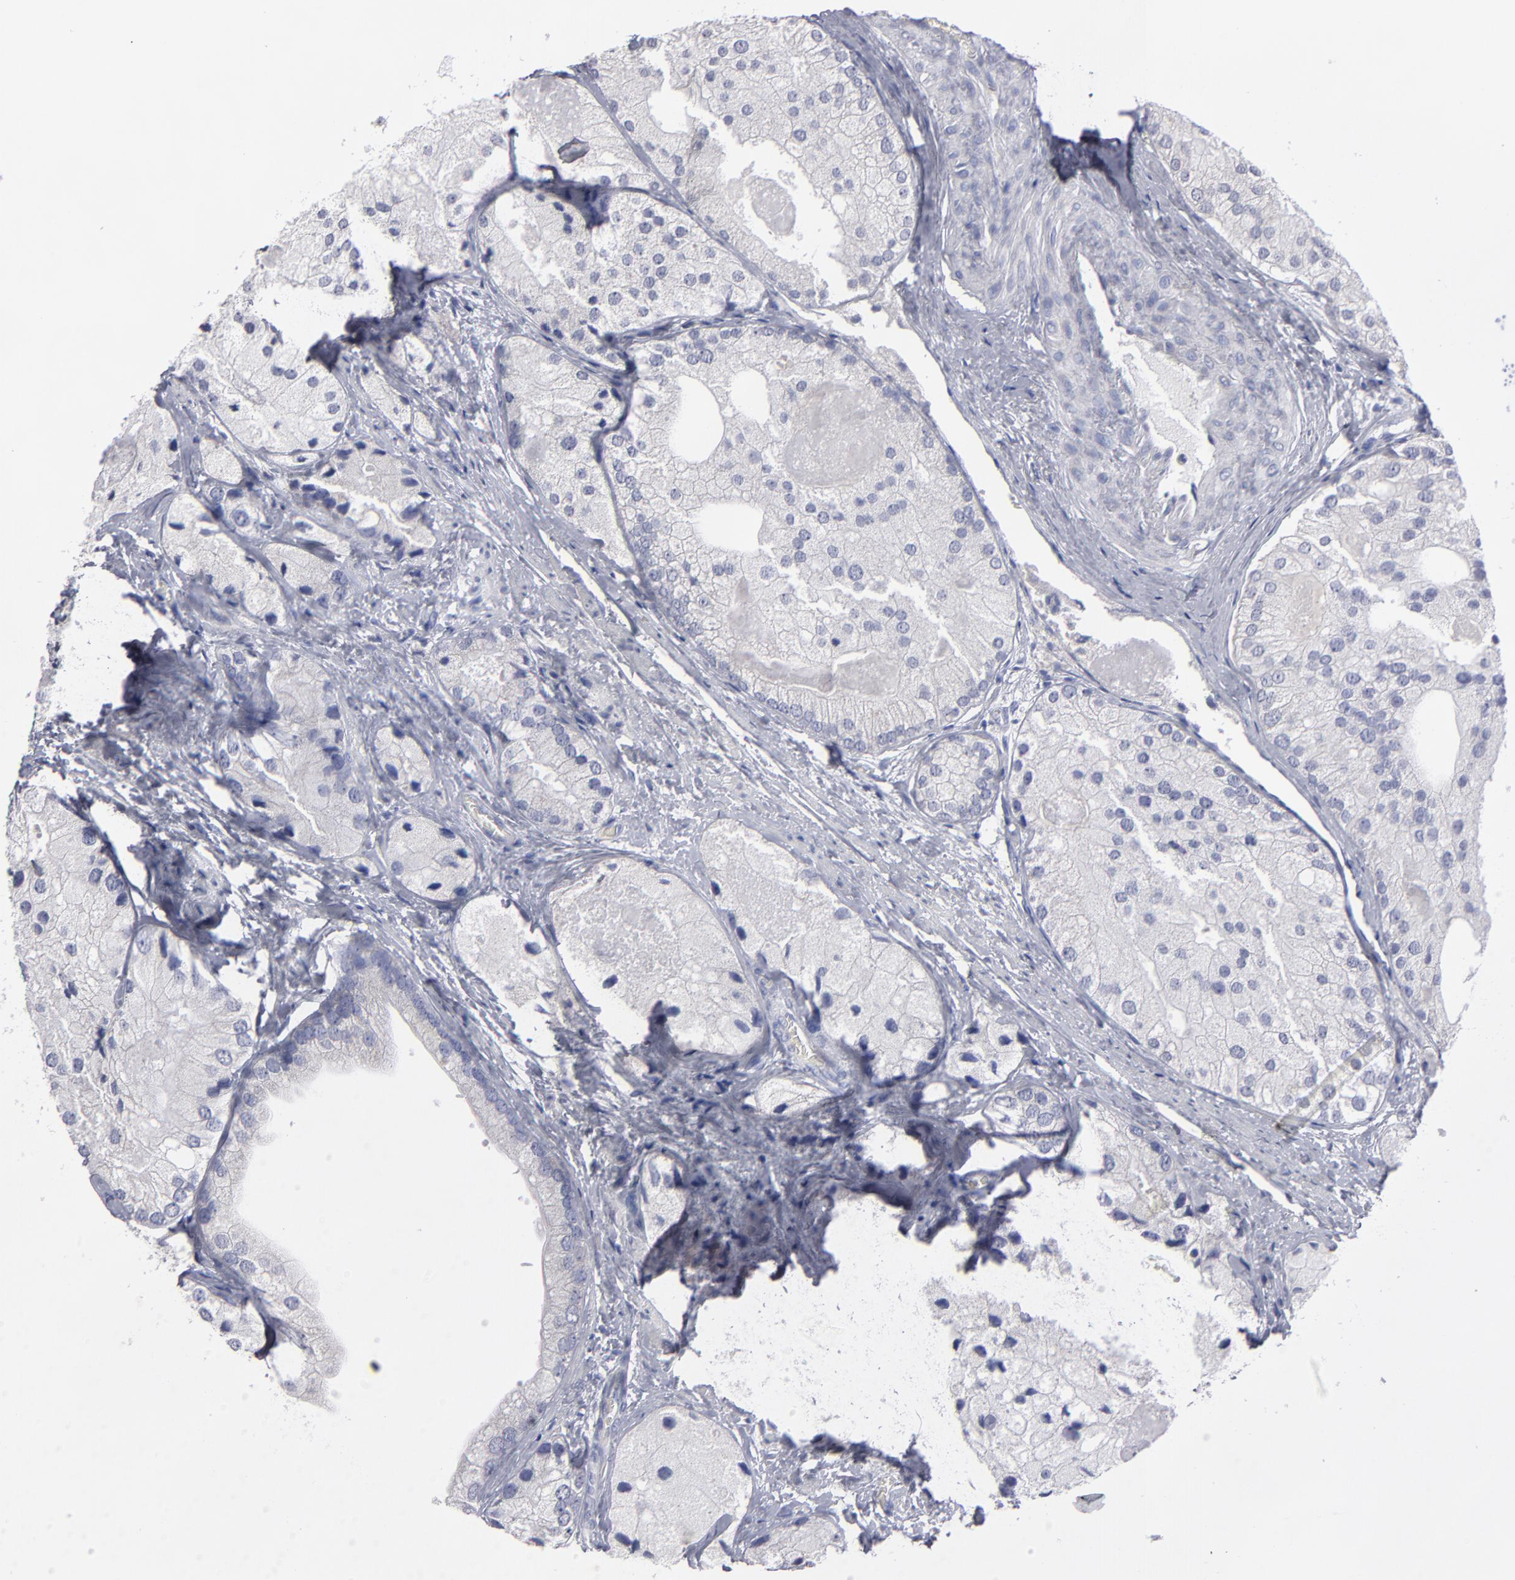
{"staining": {"intensity": "weak", "quantity": "<25%", "location": "cytoplasmic/membranous"}, "tissue": "prostate cancer", "cell_type": "Tumor cells", "image_type": "cancer", "snomed": [{"axis": "morphology", "description": "Adenocarcinoma, Low grade"}, {"axis": "topography", "description": "Prostate"}], "caption": "A micrograph of human prostate cancer is negative for staining in tumor cells. (Immunohistochemistry, brightfield microscopy, high magnification).", "gene": "CCDC80", "patient": {"sex": "male", "age": 69}}